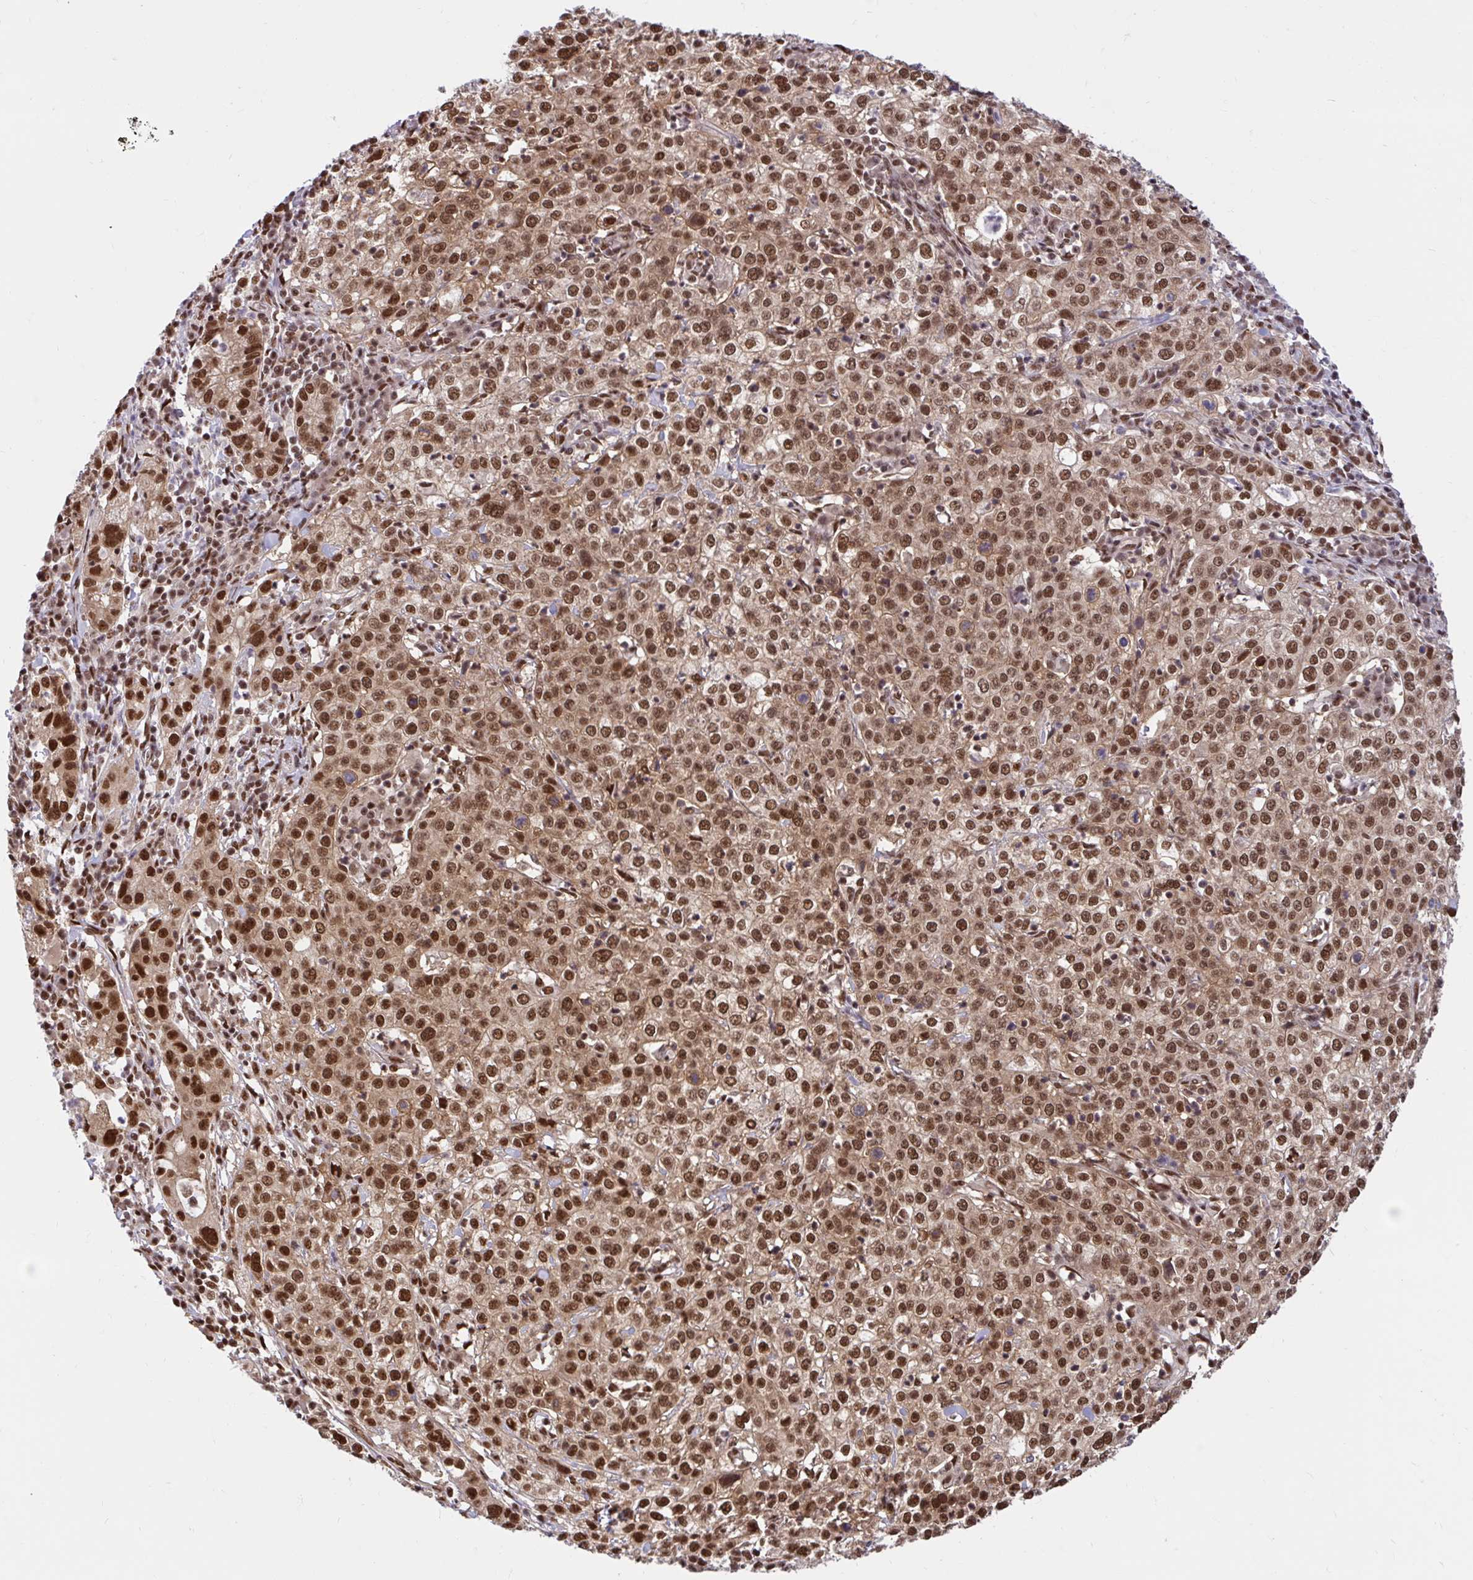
{"staining": {"intensity": "strong", "quantity": ">75%", "location": "nuclear"}, "tissue": "cervical cancer", "cell_type": "Tumor cells", "image_type": "cancer", "snomed": [{"axis": "morphology", "description": "Normal tissue, NOS"}, {"axis": "morphology", "description": "Adenocarcinoma, NOS"}, {"axis": "topography", "description": "Cervix"}], "caption": "Cervical adenocarcinoma tissue exhibits strong nuclear expression in about >75% of tumor cells, visualized by immunohistochemistry.", "gene": "ABCA9", "patient": {"sex": "female", "age": 44}}